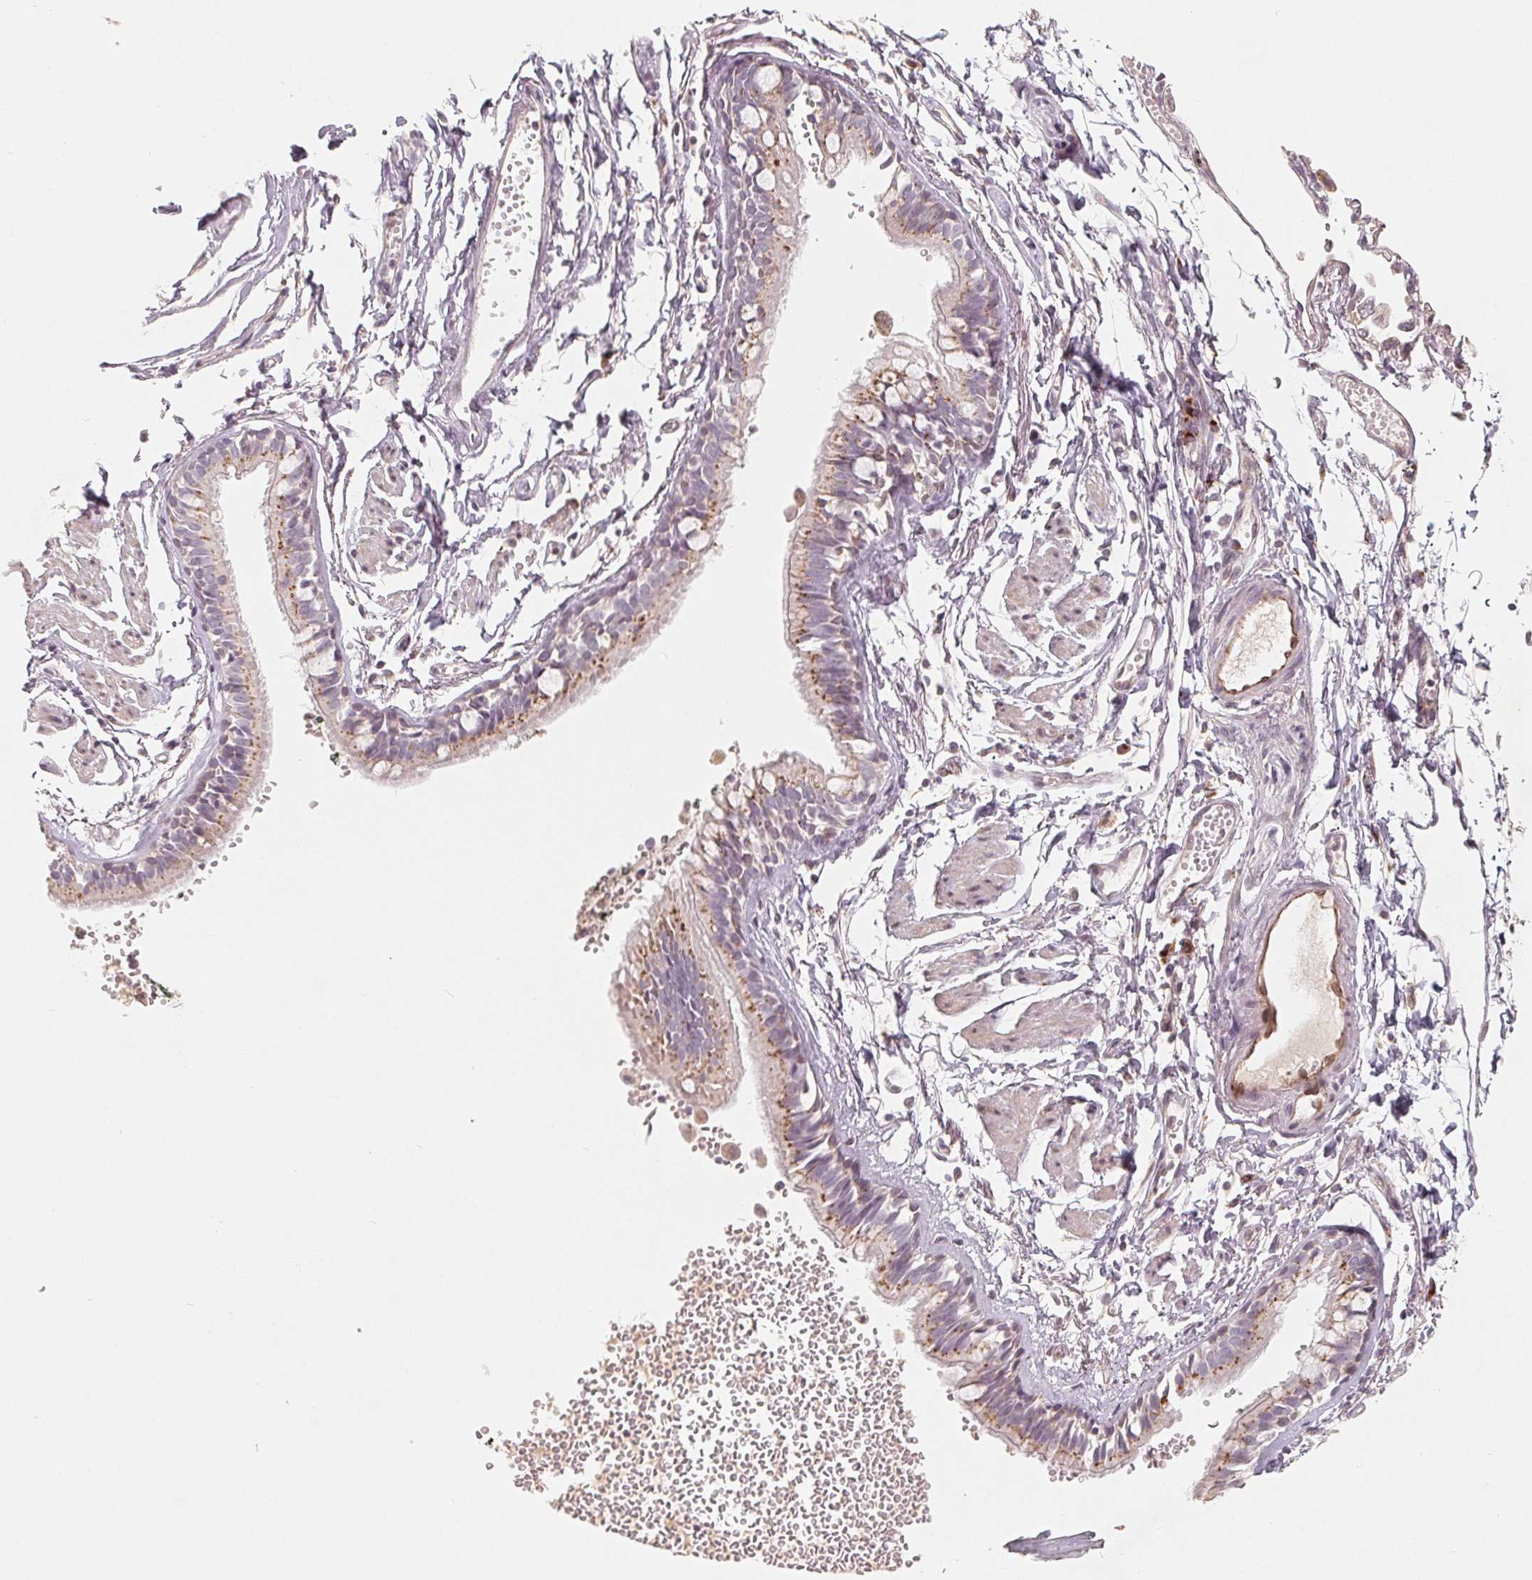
{"staining": {"intensity": "moderate", "quantity": "25%-75%", "location": "cytoplasmic/membranous"}, "tissue": "bronchus", "cell_type": "Respiratory epithelial cells", "image_type": "normal", "snomed": [{"axis": "morphology", "description": "Normal tissue, NOS"}, {"axis": "topography", "description": "Cartilage tissue"}, {"axis": "topography", "description": "Bronchus"}], "caption": "Immunohistochemical staining of benign human bronchus displays moderate cytoplasmic/membranous protein staining in about 25%-75% of respiratory epithelial cells. Nuclei are stained in blue.", "gene": "TMSB15B", "patient": {"sex": "female", "age": 59}}